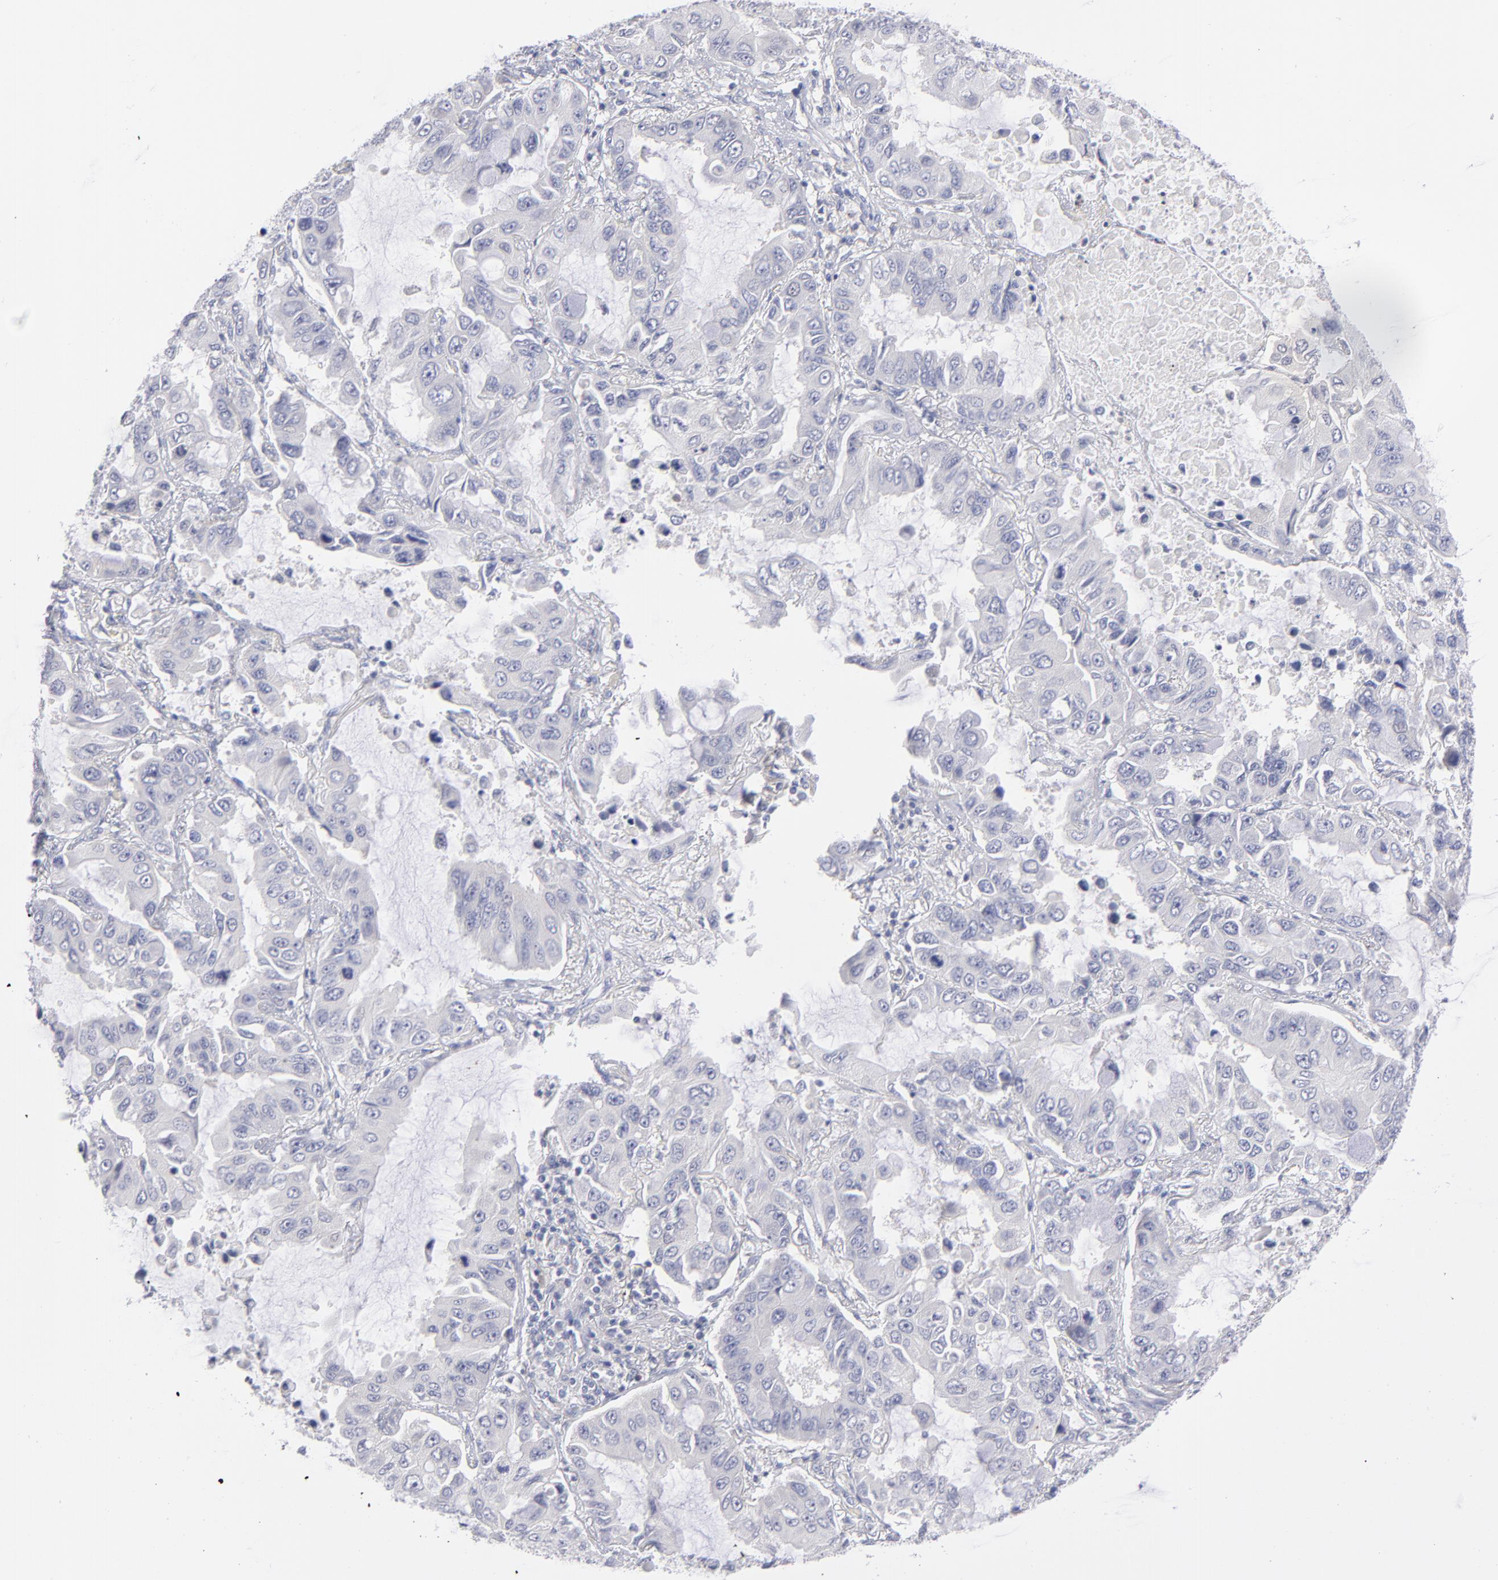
{"staining": {"intensity": "negative", "quantity": "none", "location": "none"}, "tissue": "lung cancer", "cell_type": "Tumor cells", "image_type": "cancer", "snomed": [{"axis": "morphology", "description": "Adenocarcinoma, NOS"}, {"axis": "topography", "description": "Lung"}], "caption": "Tumor cells show no significant protein expression in lung adenocarcinoma. The staining was performed using DAB to visualize the protein expression in brown, while the nuclei were stained in blue with hematoxylin (Magnification: 20x).", "gene": "MTHFD2", "patient": {"sex": "male", "age": 64}}